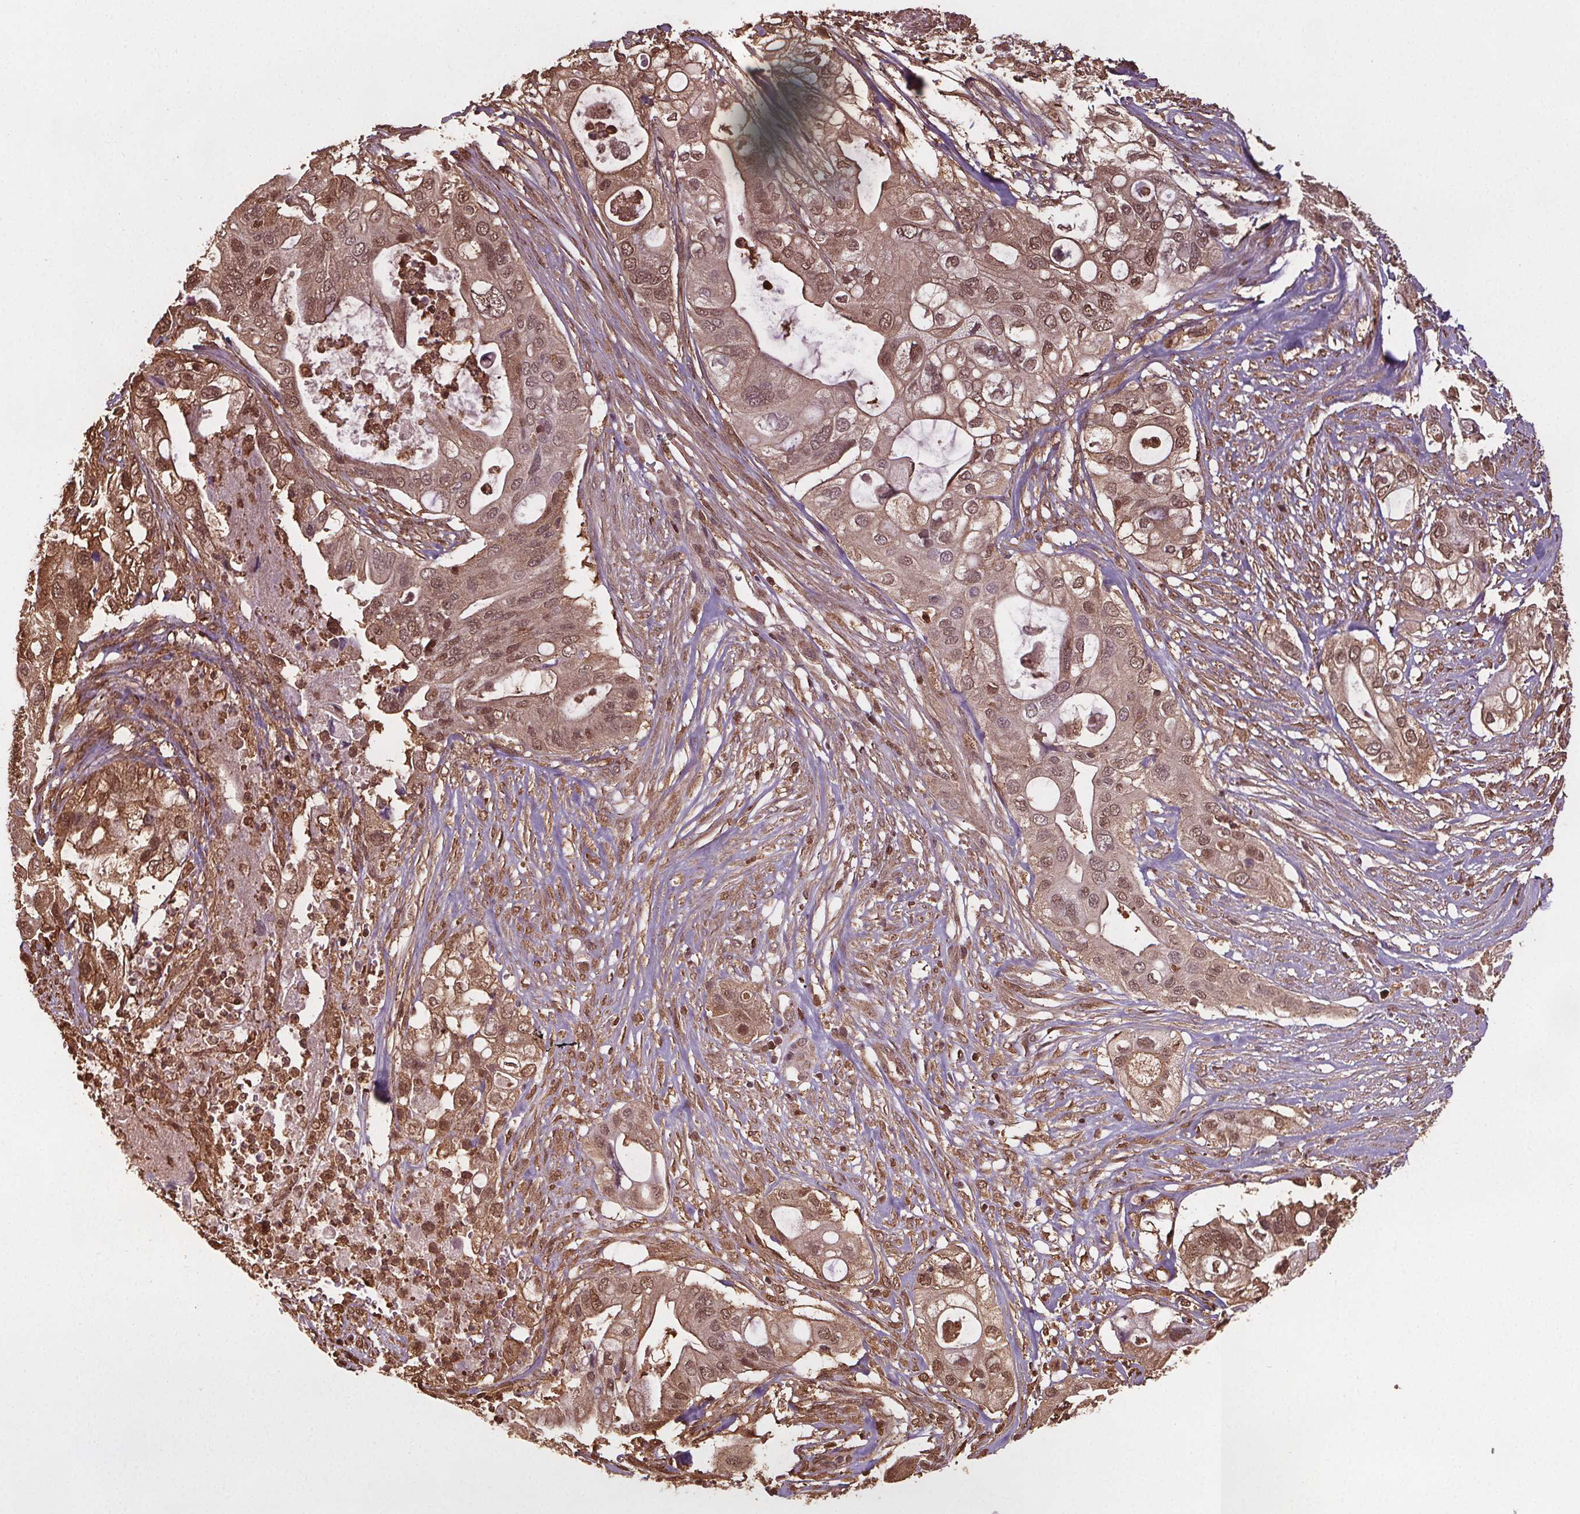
{"staining": {"intensity": "moderate", "quantity": ">75%", "location": "cytoplasmic/membranous,nuclear"}, "tissue": "pancreatic cancer", "cell_type": "Tumor cells", "image_type": "cancer", "snomed": [{"axis": "morphology", "description": "Adenocarcinoma, NOS"}, {"axis": "topography", "description": "Pancreas"}], "caption": "DAB immunohistochemical staining of pancreatic cancer (adenocarcinoma) exhibits moderate cytoplasmic/membranous and nuclear protein positivity in about >75% of tumor cells. Using DAB (brown) and hematoxylin (blue) stains, captured at high magnification using brightfield microscopy.", "gene": "ENO1", "patient": {"sex": "female", "age": 72}}